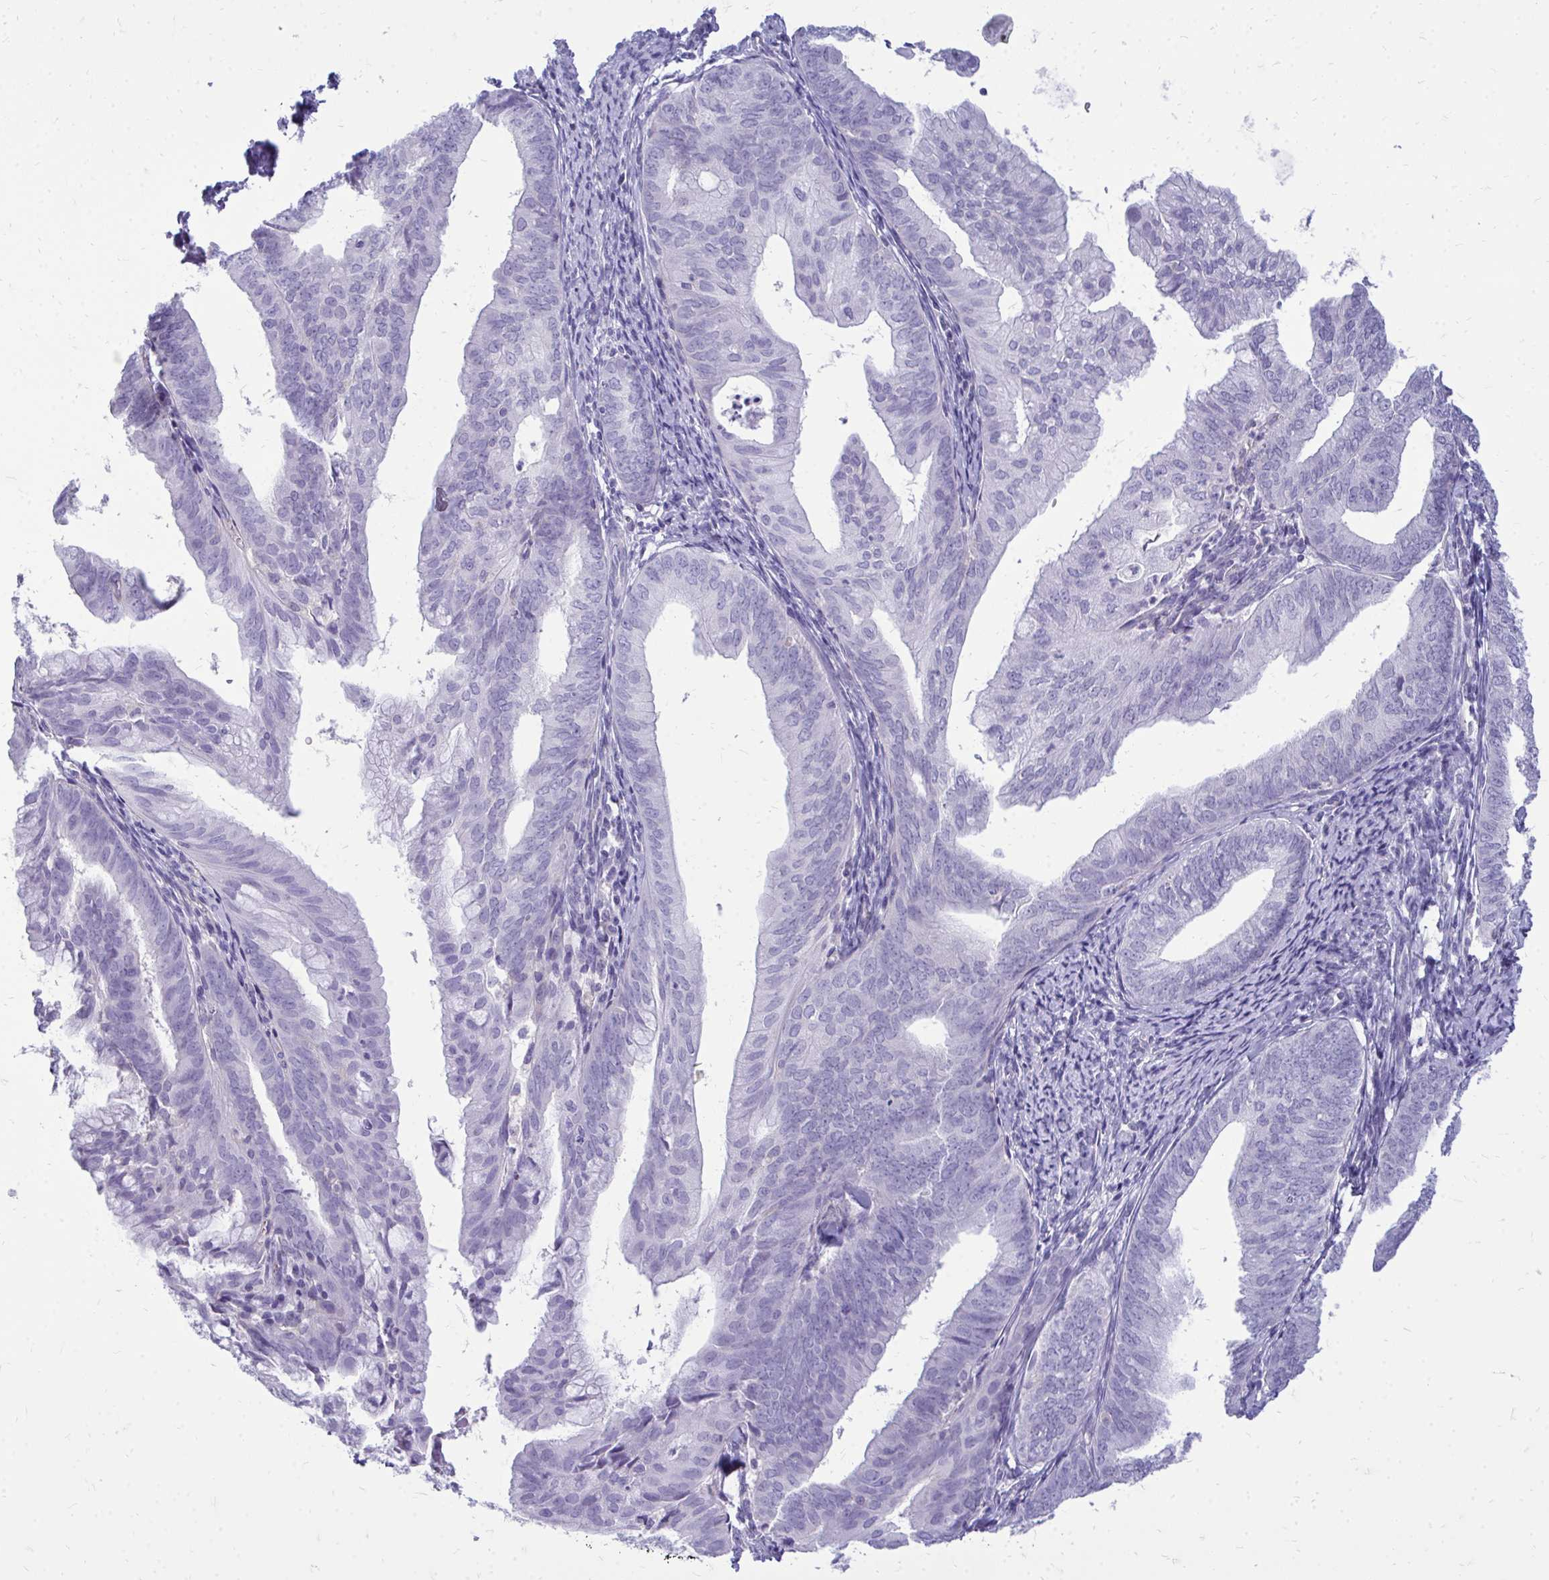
{"staining": {"intensity": "negative", "quantity": "none", "location": "none"}, "tissue": "endometrial cancer", "cell_type": "Tumor cells", "image_type": "cancer", "snomed": [{"axis": "morphology", "description": "Adenocarcinoma, NOS"}, {"axis": "topography", "description": "Endometrium"}], "caption": "Immunohistochemistry (IHC) image of neoplastic tissue: endometrial cancer (adenocarcinoma) stained with DAB displays no significant protein staining in tumor cells. (DAB (3,3'-diaminobenzidine) immunohistochemistry (IHC), high magnification).", "gene": "FABP3", "patient": {"sex": "female", "age": 75}}